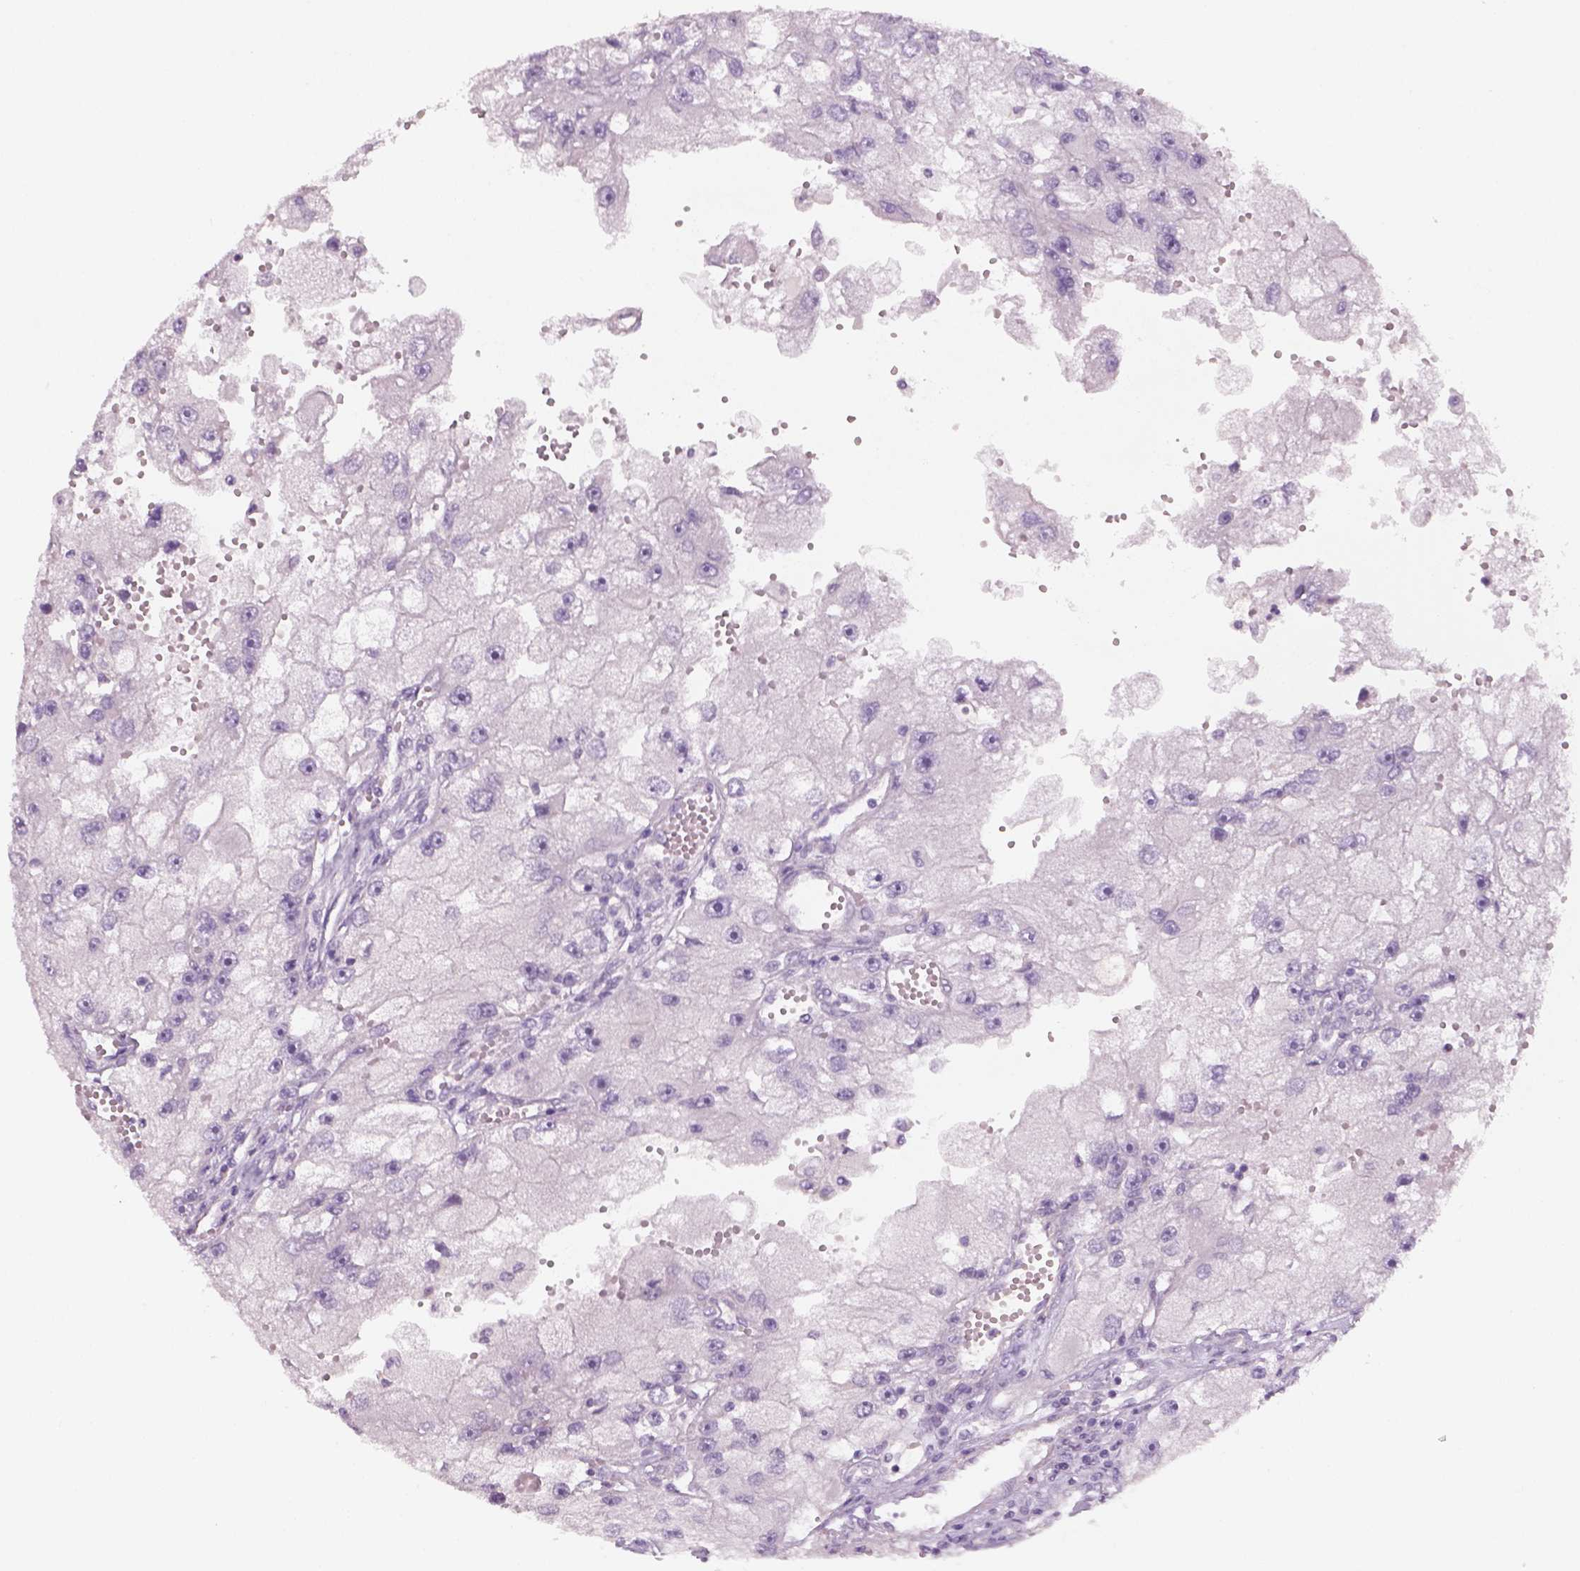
{"staining": {"intensity": "negative", "quantity": "none", "location": "none"}, "tissue": "renal cancer", "cell_type": "Tumor cells", "image_type": "cancer", "snomed": [{"axis": "morphology", "description": "Adenocarcinoma, NOS"}, {"axis": "topography", "description": "Kidney"}], "caption": "Immunohistochemistry (IHC) of renal adenocarcinoma displays no expression in tumor cells.", "gene": "KRT25", "patient": {"sex": "male", "age": 63}}